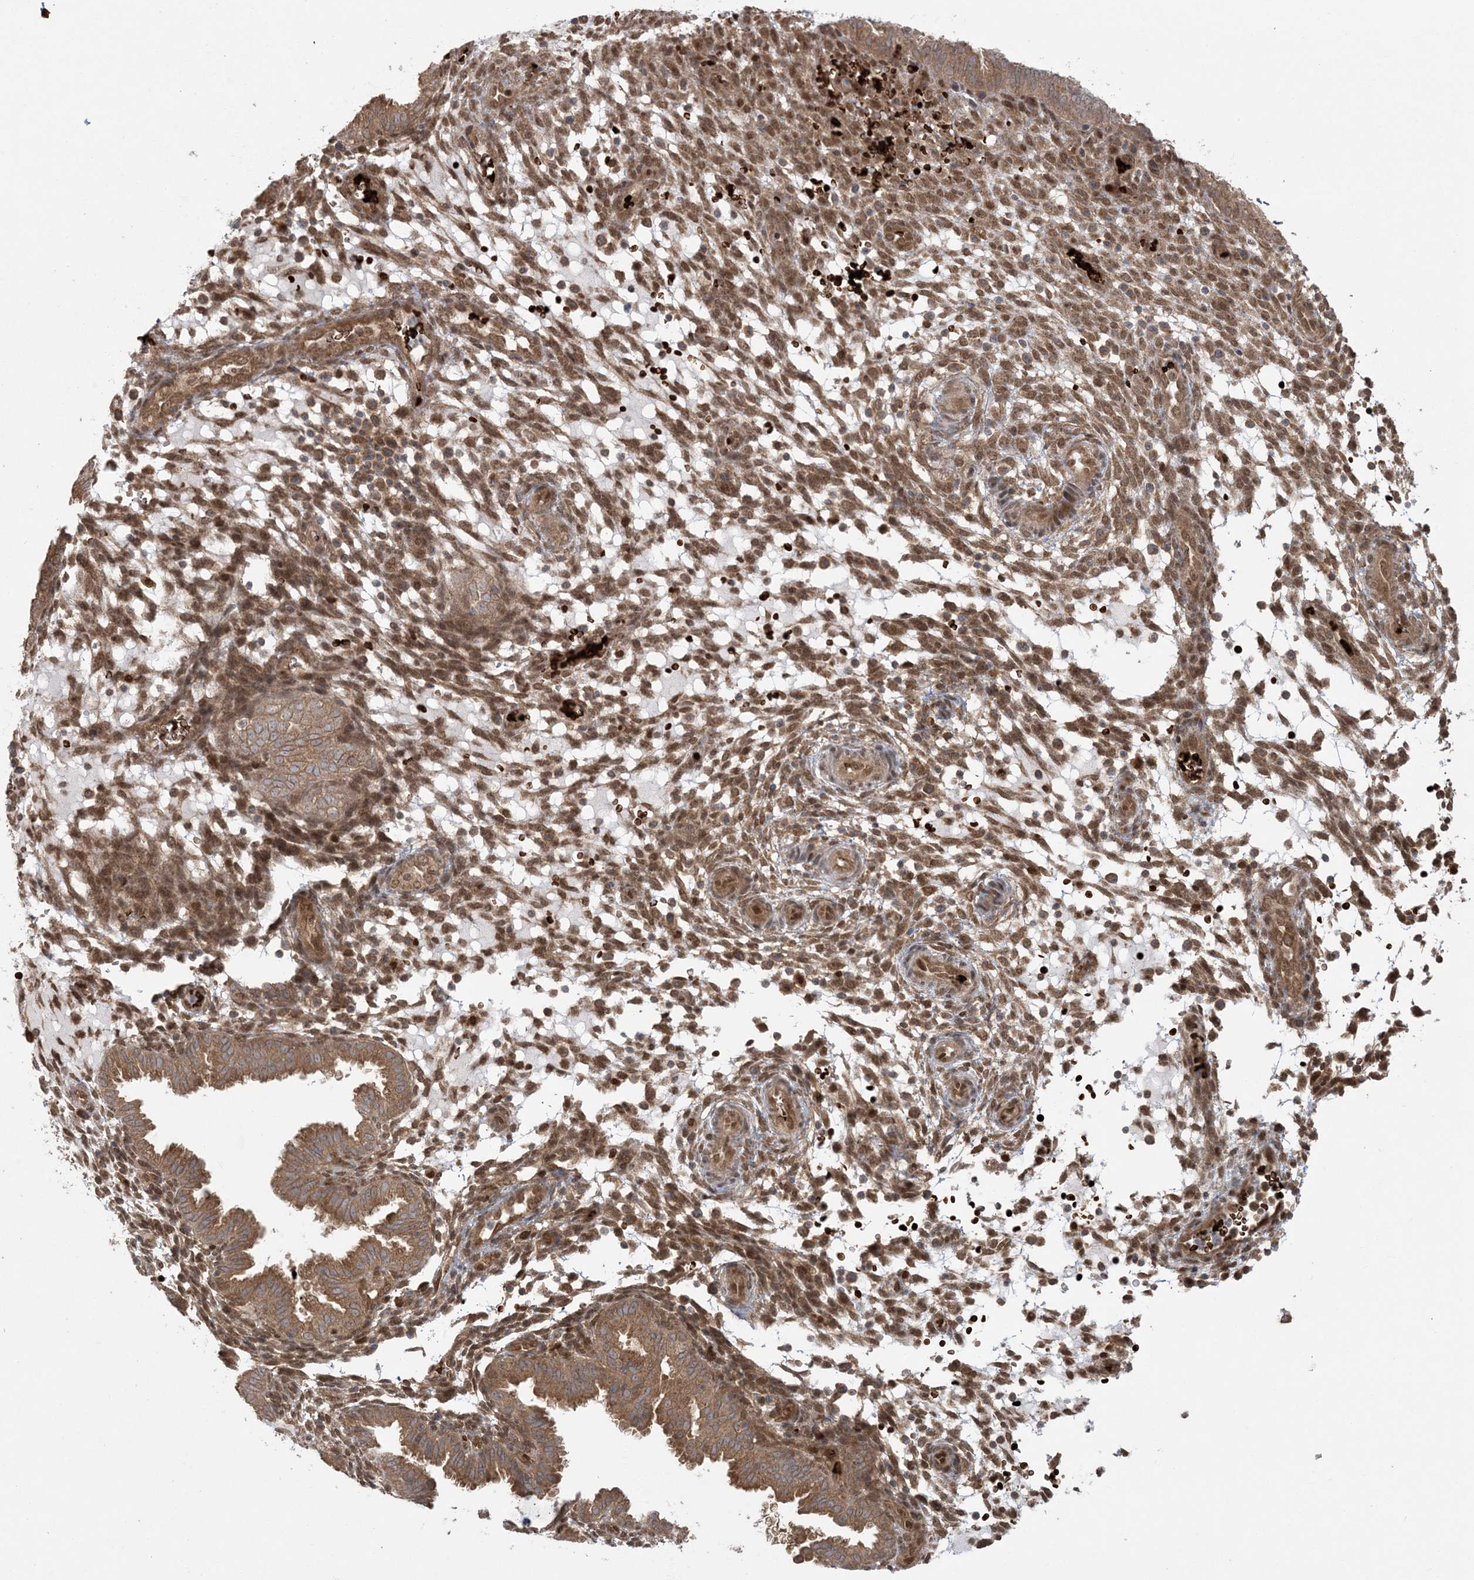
{"staining": {"intensity": "moderate", "quantity": "25%-75%", "location": "cytoplasmic/membranous,nuclear"}, "tissue": "endometrium", "cell_type": "Cells in endometrial stroma", "image_type": "normal", "snomed": [{"axis": "morphology", "description": "Normal tissue, NOS"}, {"axis": "topography", "description": "Endometrium"}], "caption": "High-power microscopy captured an immunohistochemistry histopathology image of benign endometrium, revealing moderate cytoplasmic/membranous,nuclear positivity in about 25%-75% of cells in endometrial stroma. Using DAB (brown) and hematoxylin (blue) stains, captured at high magnification using brightfield microscopy.", "gene": "ABCF3", "patient": {"sex": "female", "age": 33}}